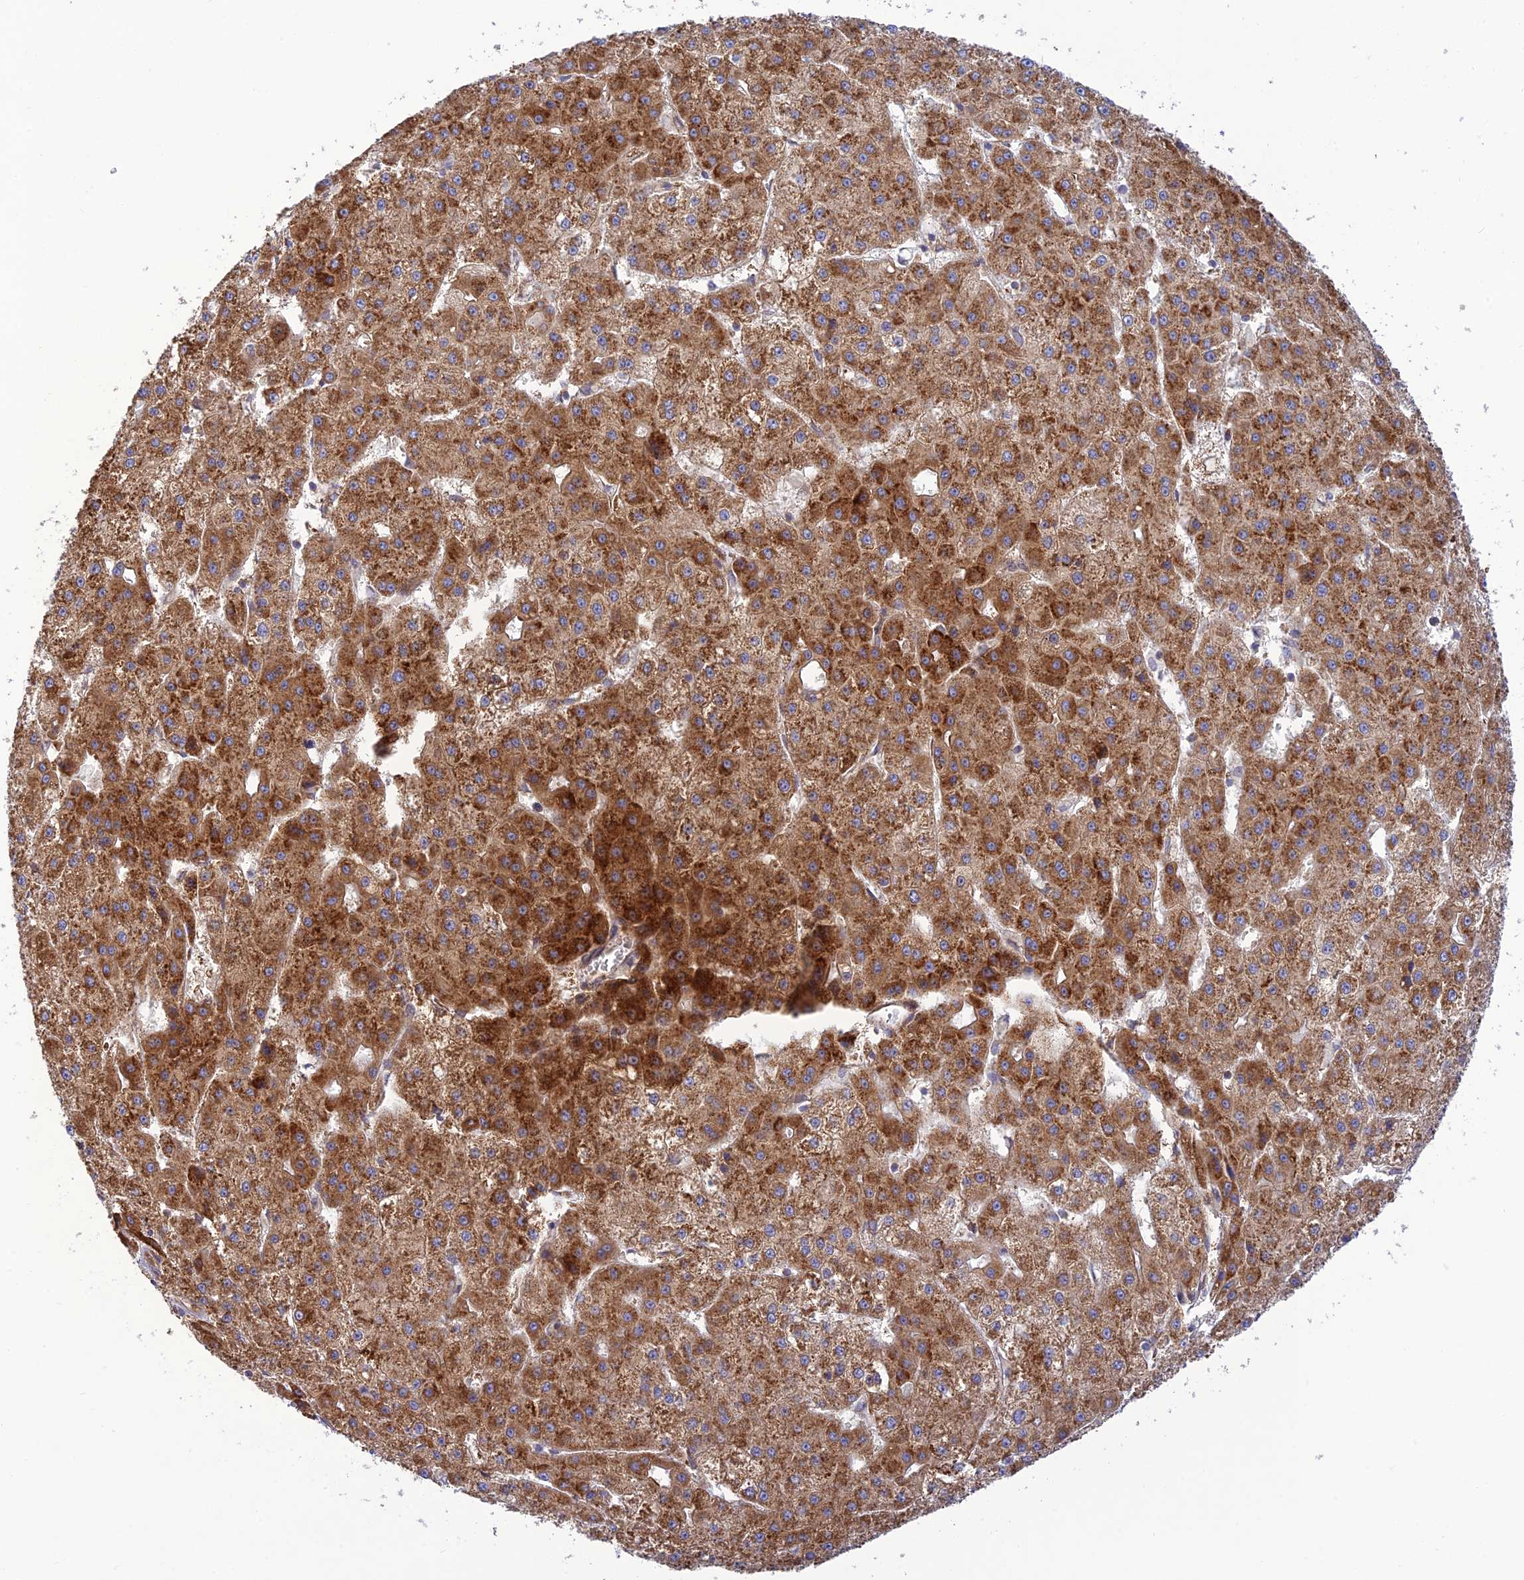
{"staining": {"intensity": "strong", "quantity": ">75%", "location": "cytoplasmic/membranous"}, "tissue": "liver cancer", "cell_type": "Tumor cells", "image_type": "cancer", "snomed": [{"axis": "morphology", "description": "Carcinoma, Hepatocellular, NOS"}, {"axis": "topography", "description": "Liver"}], "caption": "This photomicrograph shows immunohistochemistry staining of human hepatocellular carcinoma (liver), with high strong cytoplasmic/membranous expression in approximately >75% of tumor cells.", "gene": "PIMREG", "patient": {"sex": "male", "age": 47}}